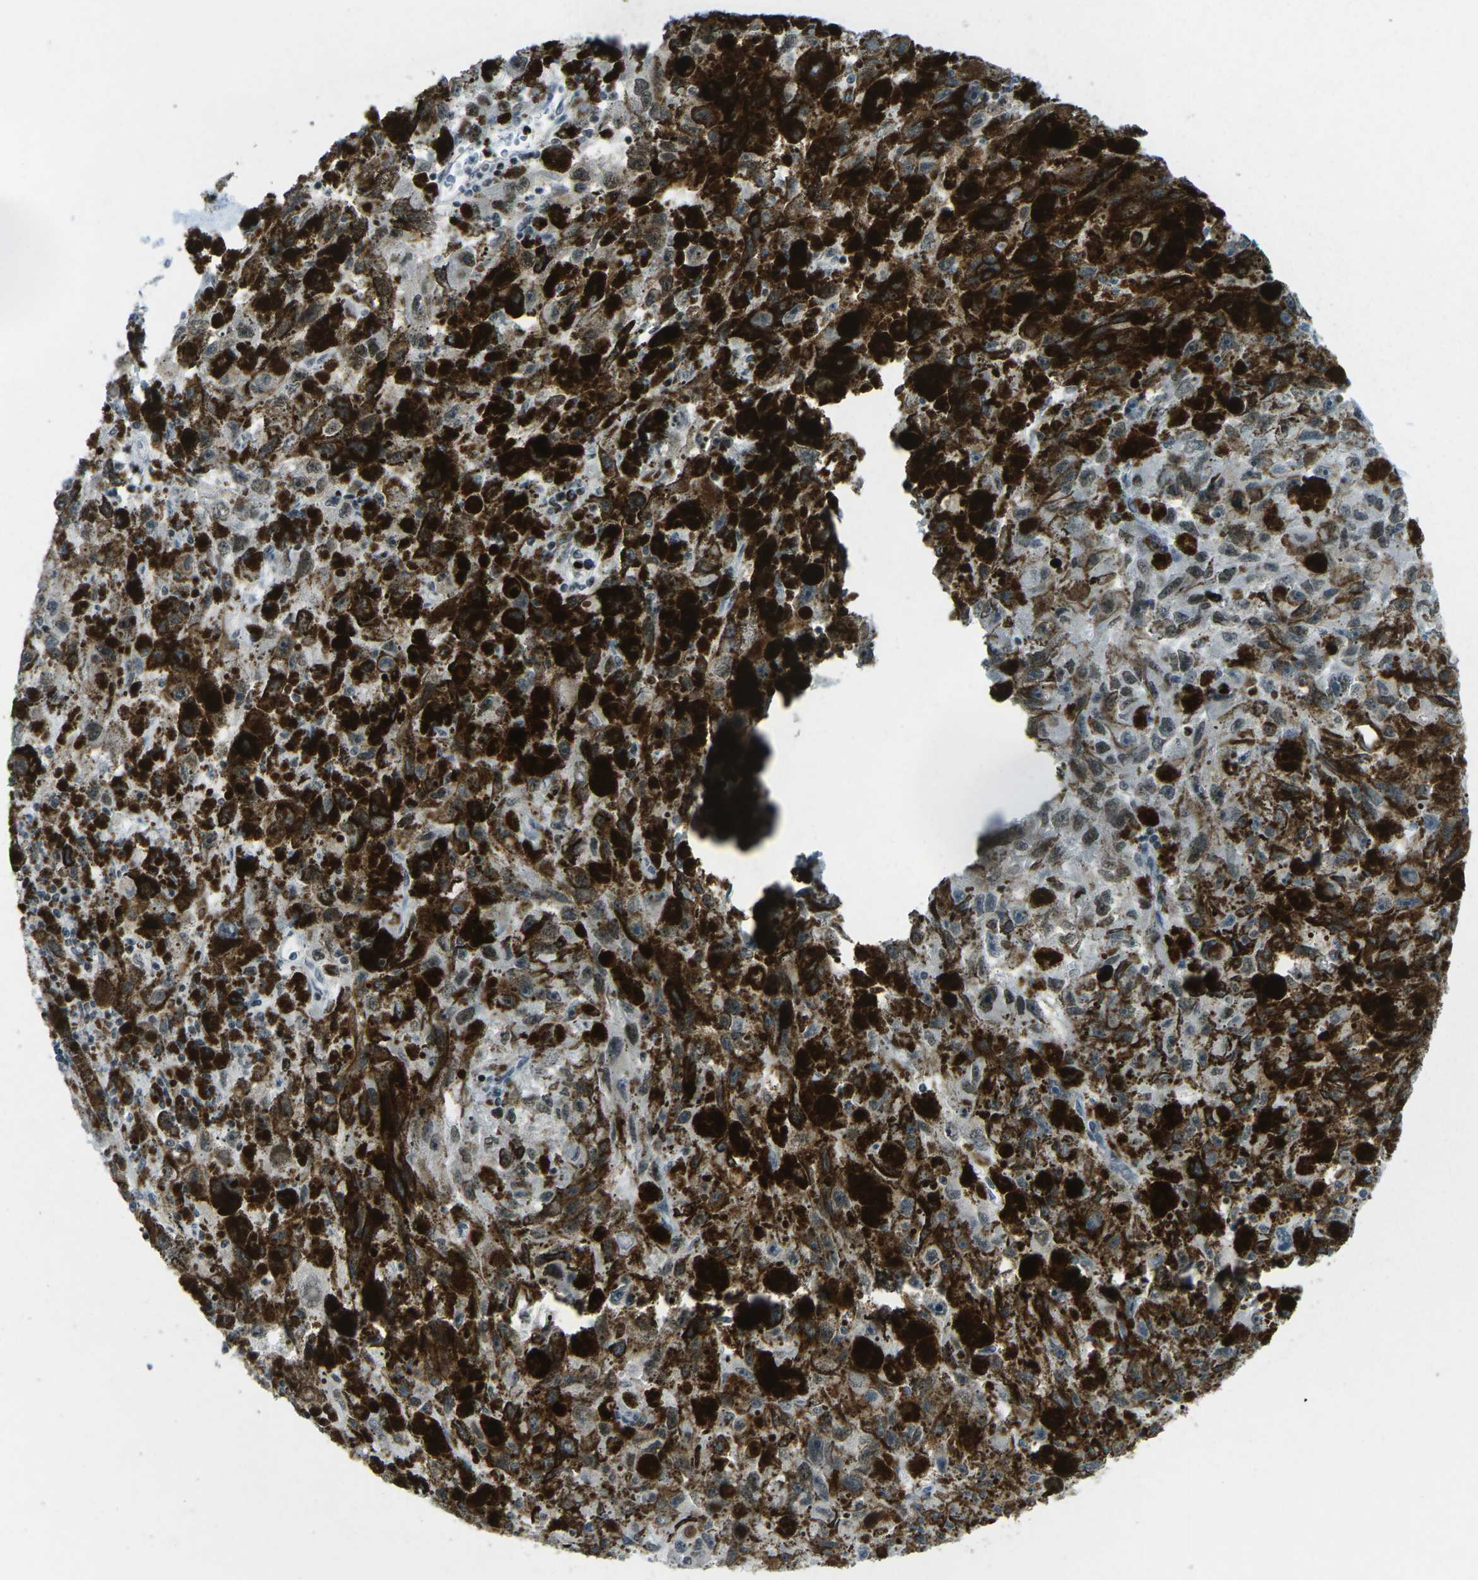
{"staining": {"intensity": "moderate", "quantity": ">75%", "location": "nuclear"}, "tissue": "melanoma", "cell_type": "Tumor cells", "image_type": "cancer", "snomed": [{"axis": "morphology", "description": "Malignant melanoma, NOS"}, {"axis": "topography", "description": "Skin"}], "caption": "DAB immunohistochemical staining of melanoma reveals moderate nuclear protein staining in approximately >75% of tumor cells.", "gene": "EME1", "patient": {"sex": "female", "age": 104}}